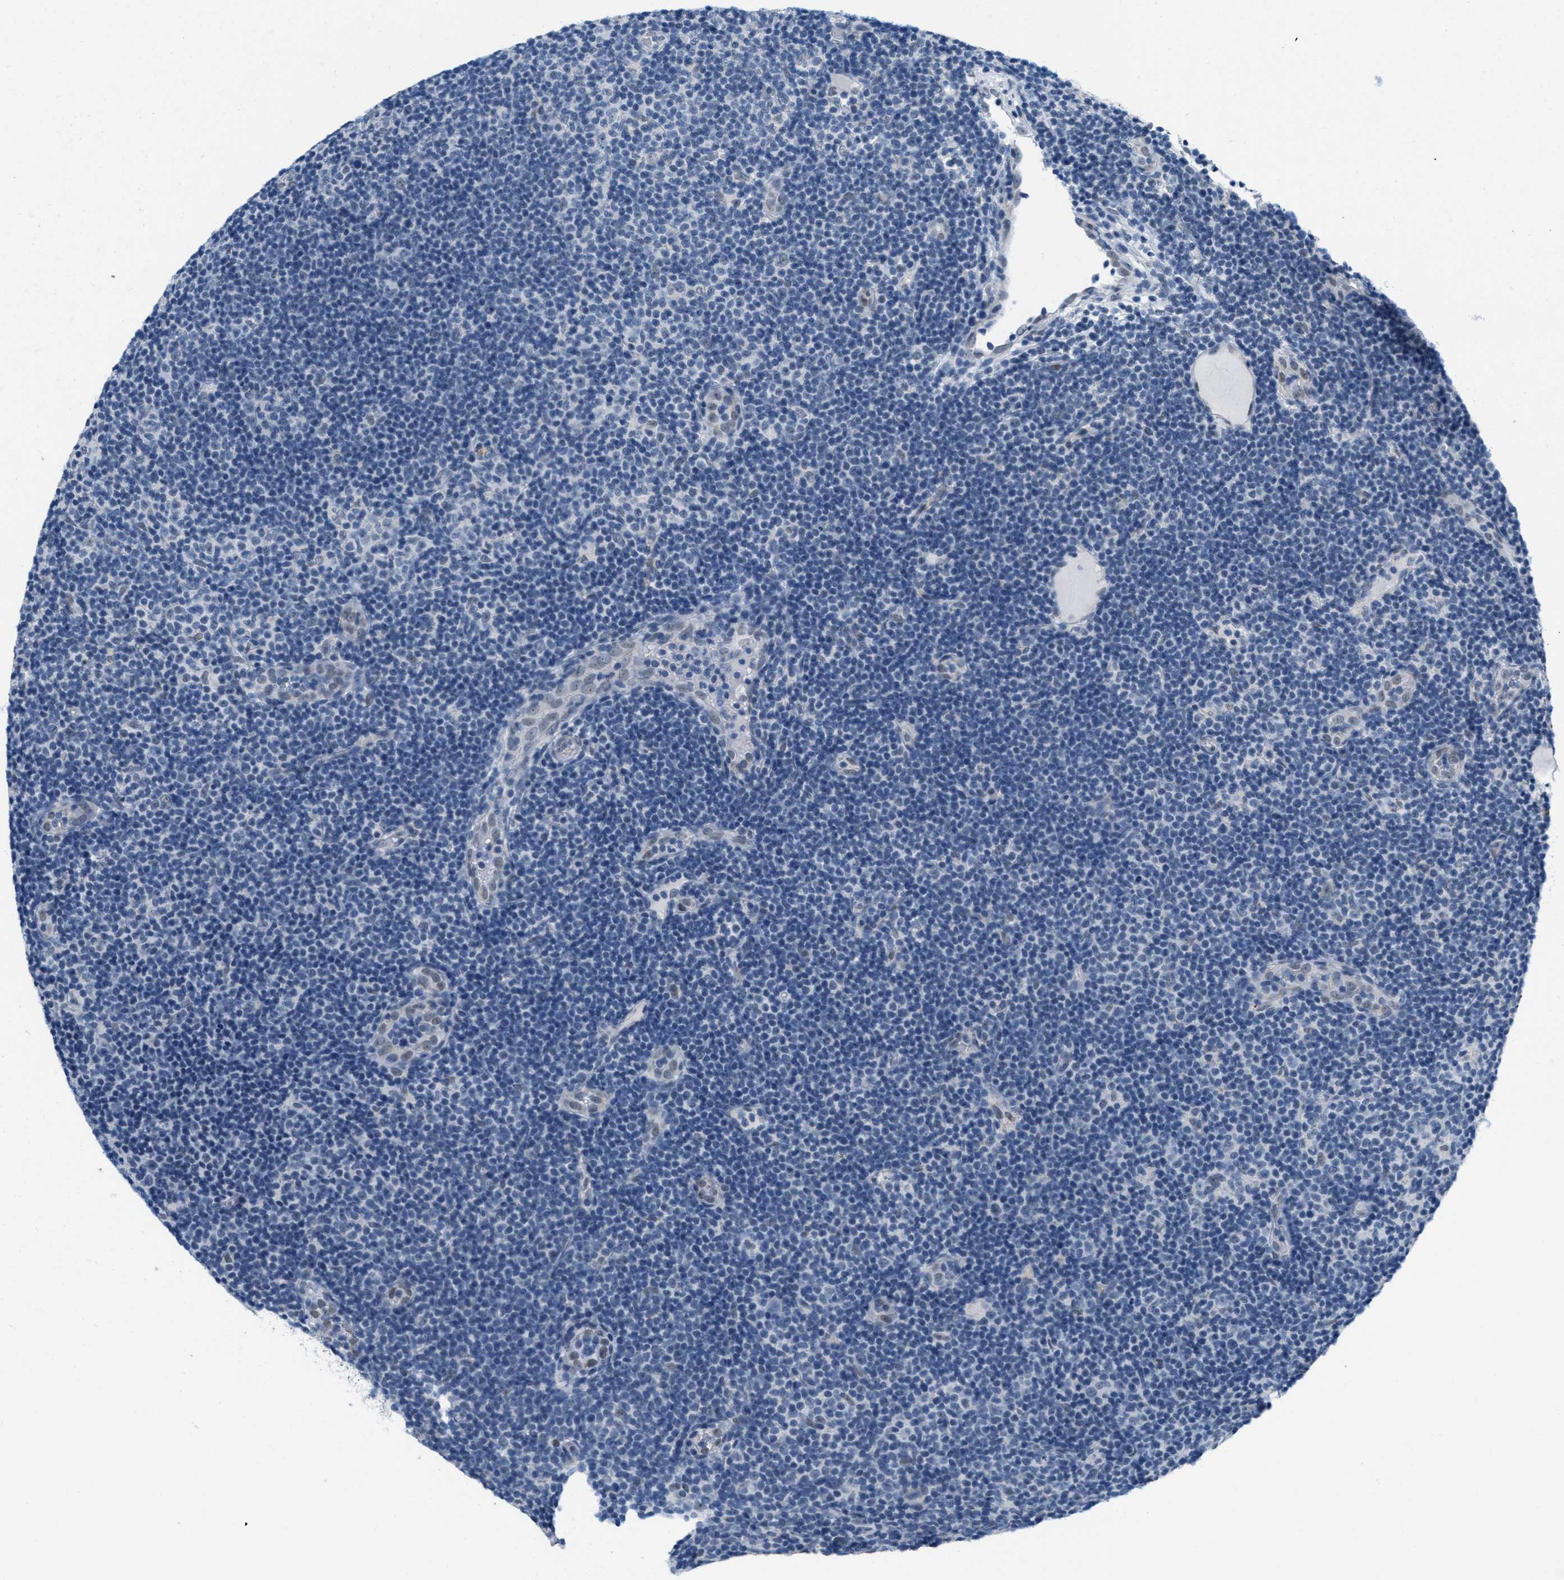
{"staining": {"intensity": "negative", "quantity": "none", "location": "none"}, "tissue": "lymphoma", "cell_type": "Tumor cells", "image_type": "cancer", "snomed": [{"axis": "morphology", "description": "Malignant lymphoma, non-Hodgkin's type, Low grade"}, {"axis": "topography", "description": "Lymph node"}], "caption": "The histopathology image demonstrates no significant staining in tumor cells of low-grade malignant lymphoma, non-Hodgkin's type.", "gene": "HS3ST2", "patient": {"sex": "male", "age": 83}}